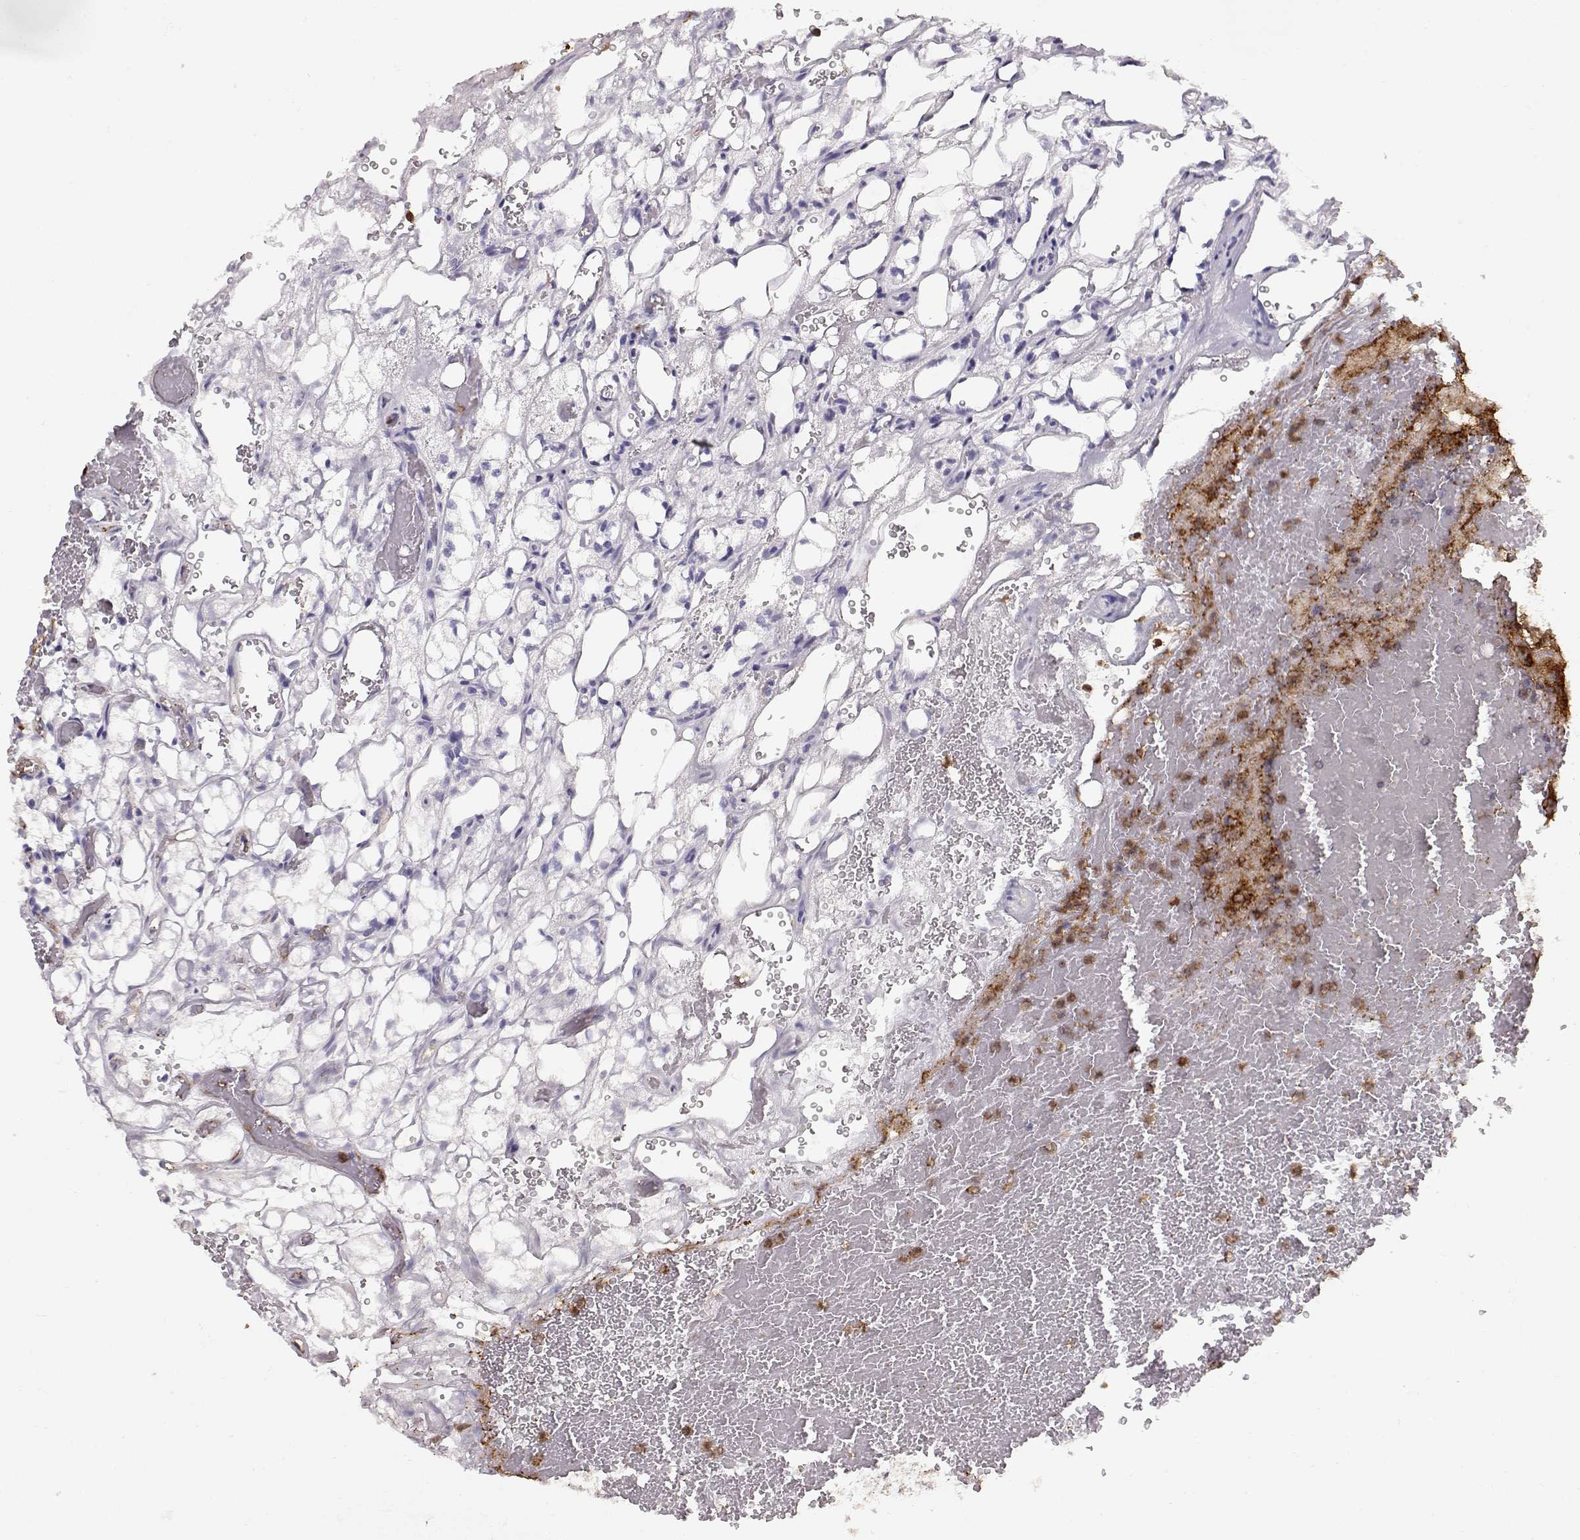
{"staining": {"intensity": "negative", "quantity": "none", "location": "none"}, "tissue": "renal cancer", "cell_type": "Tumor cells", "image_type": "cancer", "snomed": [{"axis": "morphology", "description": "Adenocarcinoma, NOS"}, {"axis": "topography", "description": "Kidney"}], "caption": "Immunohistochemistry (IHC) image of adenocarcinoma (renal) stained for a protein (brown), which shows no positivity in tumor cells.", "gene": "PNP", "patient": {"sex": "female", "age": 69}}